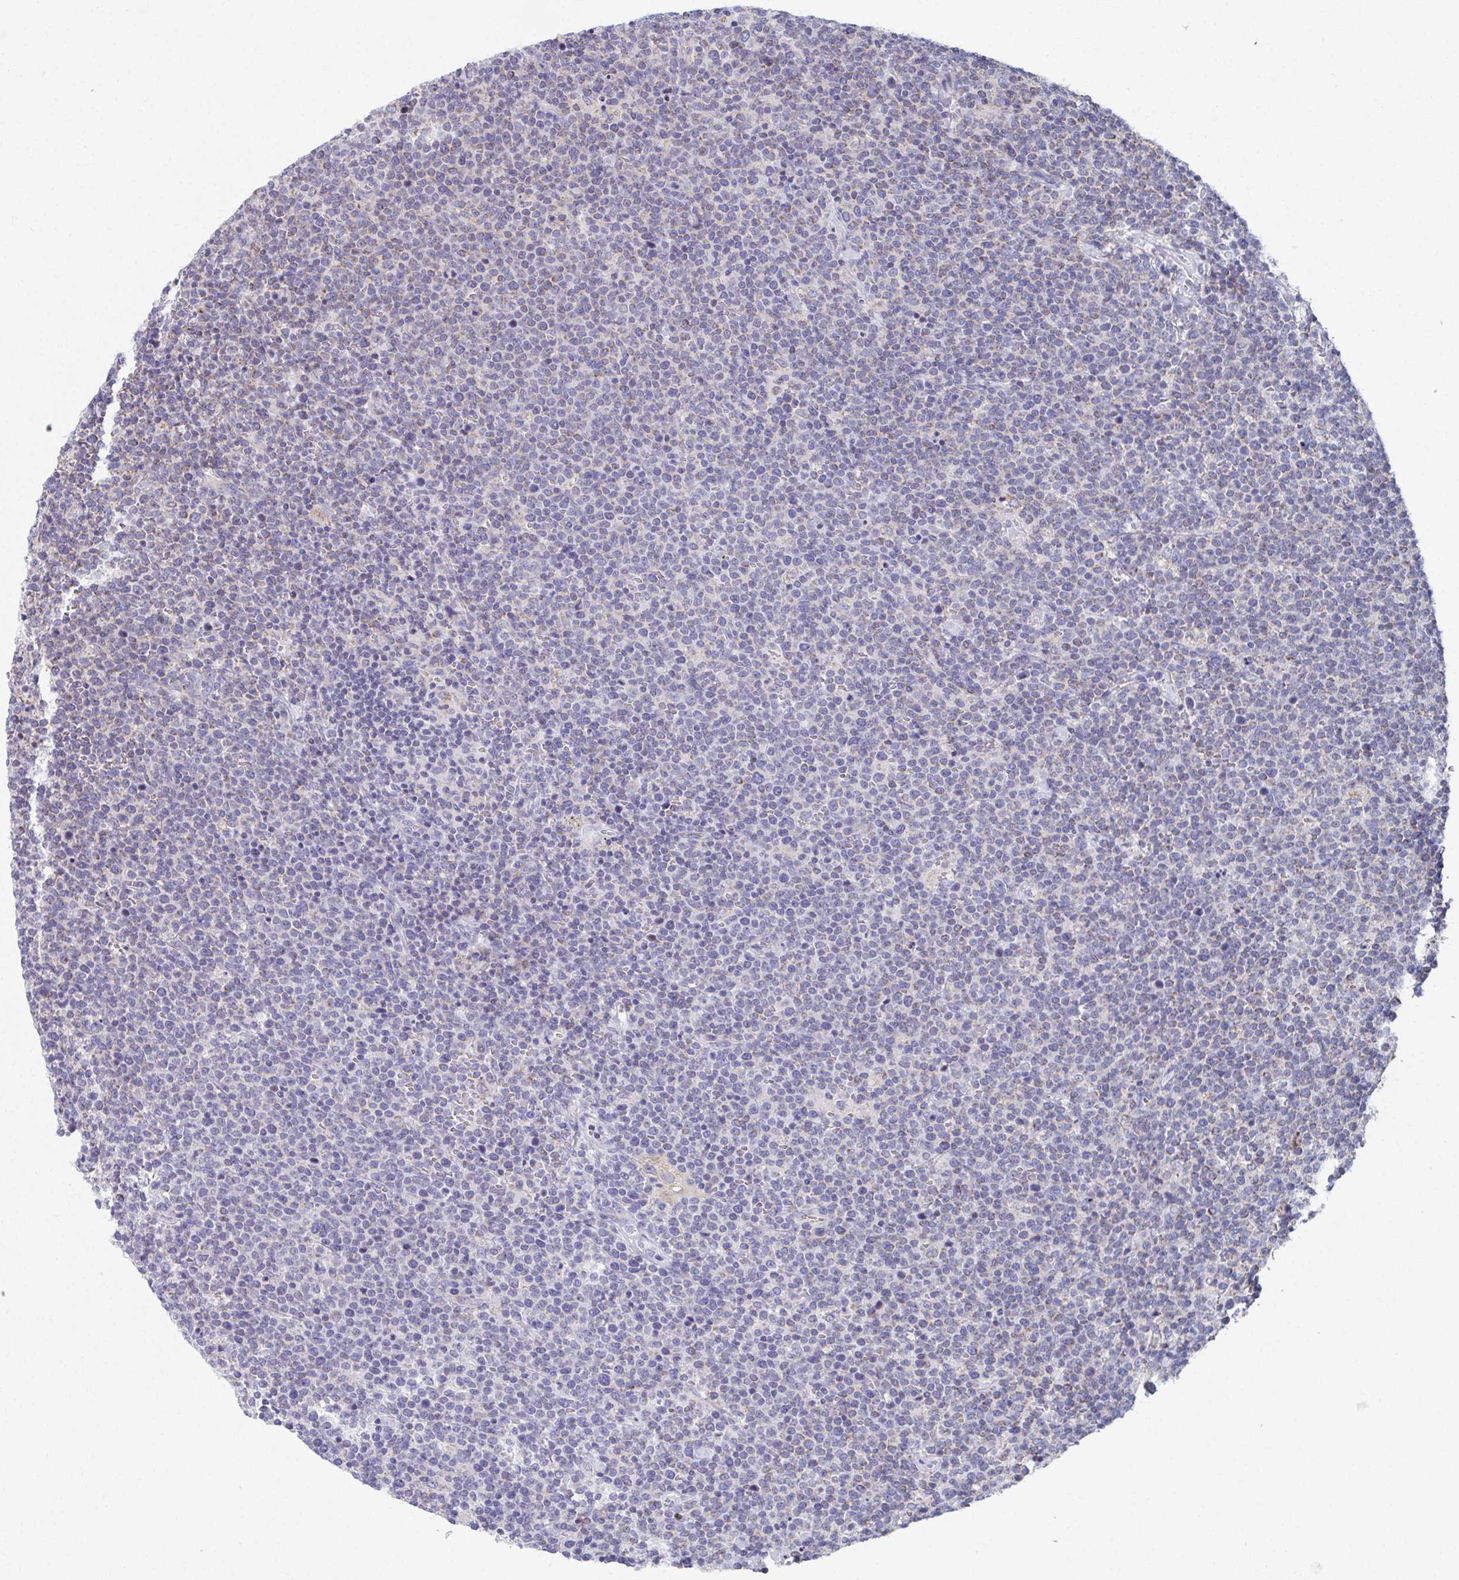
{"staining": {"intensity": "weak", "quantity": "<25%", "location": "cytoplasmic/membranous"}, "tissue": "lymphoma", "cell_type": "Tumor cells", "image_type": "cancer", "snomed": [{"axis": "morphology", "description": "Malignant lymphoma, non-Hodgkin's type, High grade"}, {"axis": "topography", "description": "Lymph node"}], "caption": "Immunohistochemistry photomicrograph of human malignant lymphoma, non-Hodgkin's type (high-grade) stained for a protein (brown), which demonstrates no positivity in tumor cells.", "gene": "RCC1L", "patient": {"sex": "male", "age": 61}}